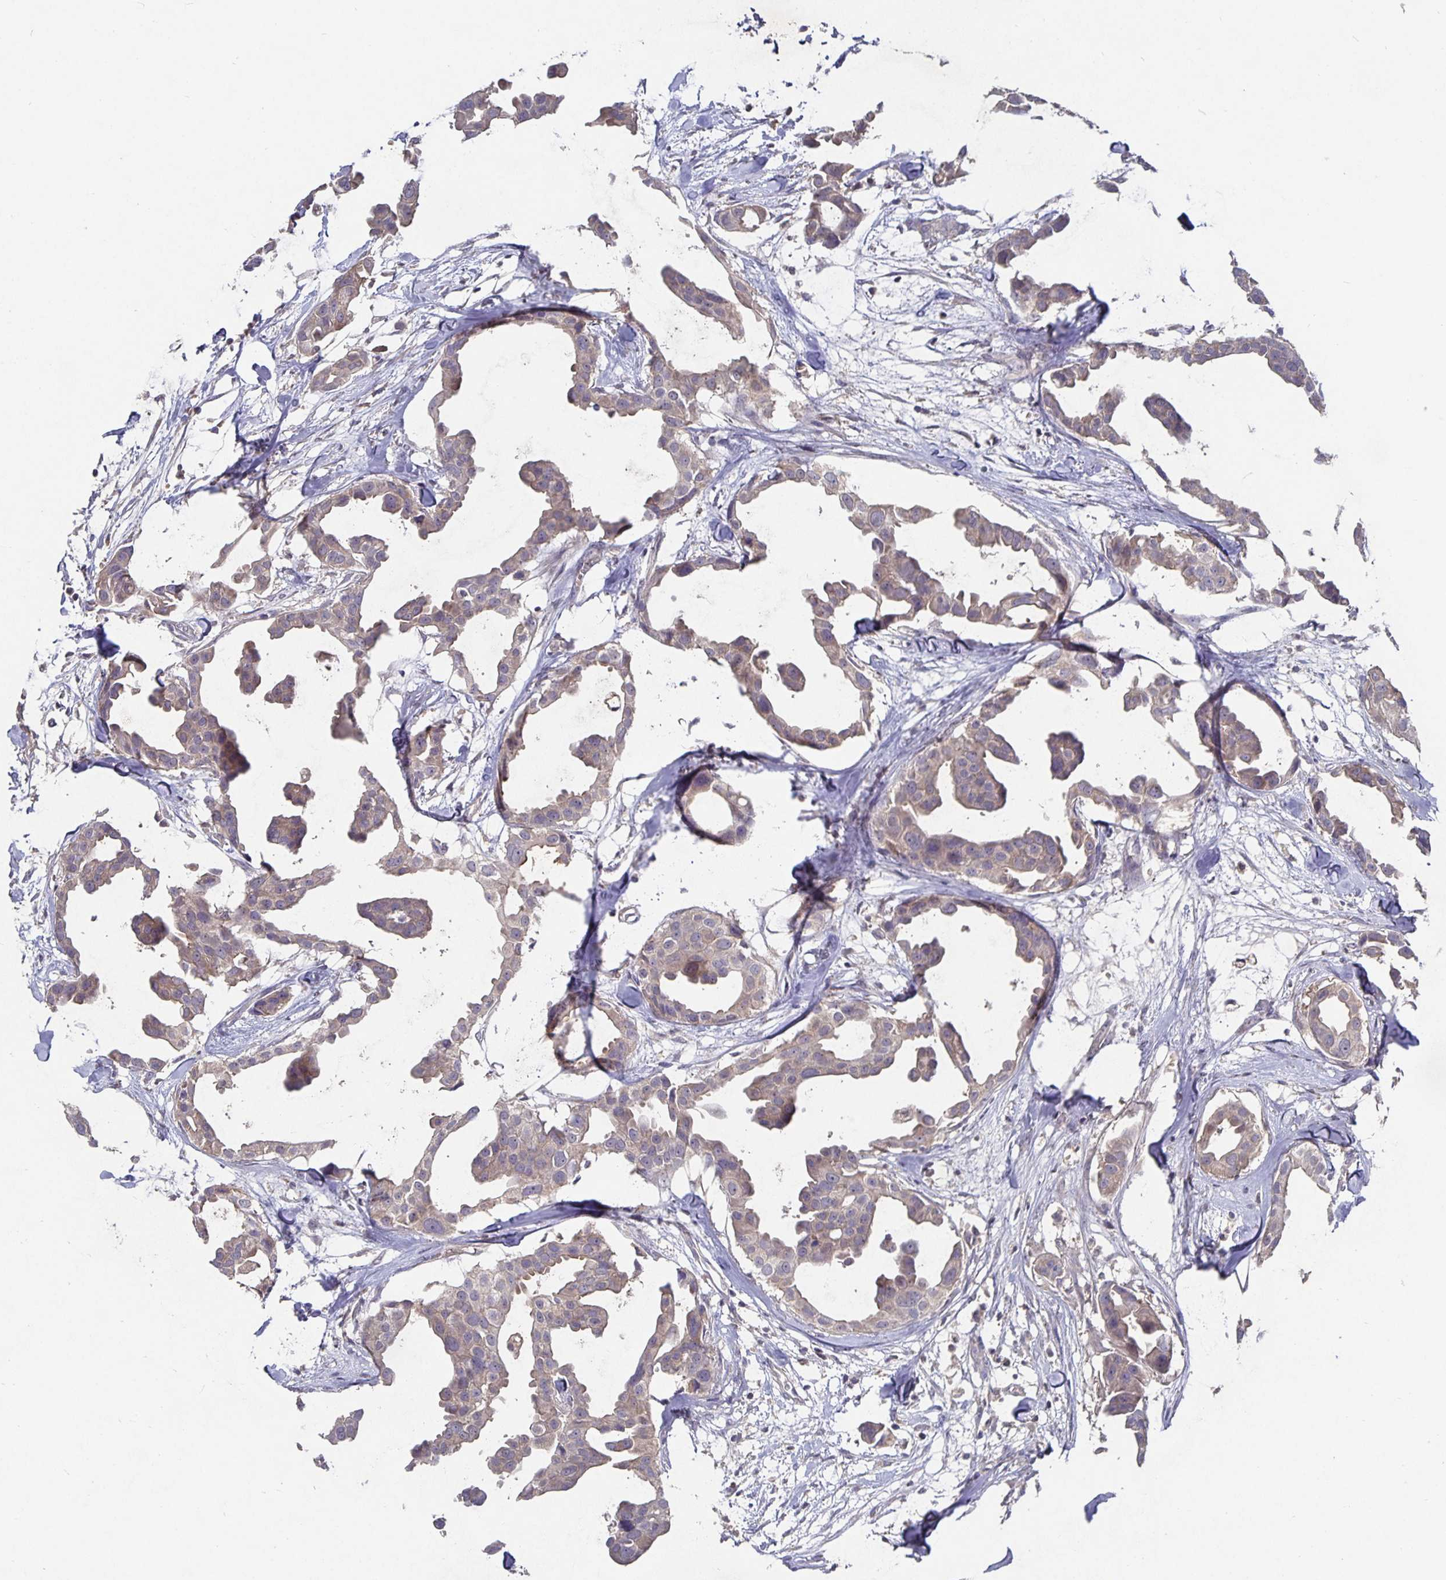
{"staining": {"intensity": "weak", "quantity": ">75%", "location": "cytoplasmic/membranous"}, "tissue": "breast cancer", "cell_type": "Tumor cells", "image_type": "cancer", "snomed": [{"axis": "morphology", "description": "Duct carcinoma"}, {"axis": "topography", "description": "Breast"}], "caption": "Immunohistochemistry (IHC) of human breast cancer (infiltrating ductal carcinoma) reveals low levels of weak cytoplasmic/membranous expression in about >75% of tumor cells.", "gene": "HEPN1", "patient": {"sex": "female", "age": 38}}